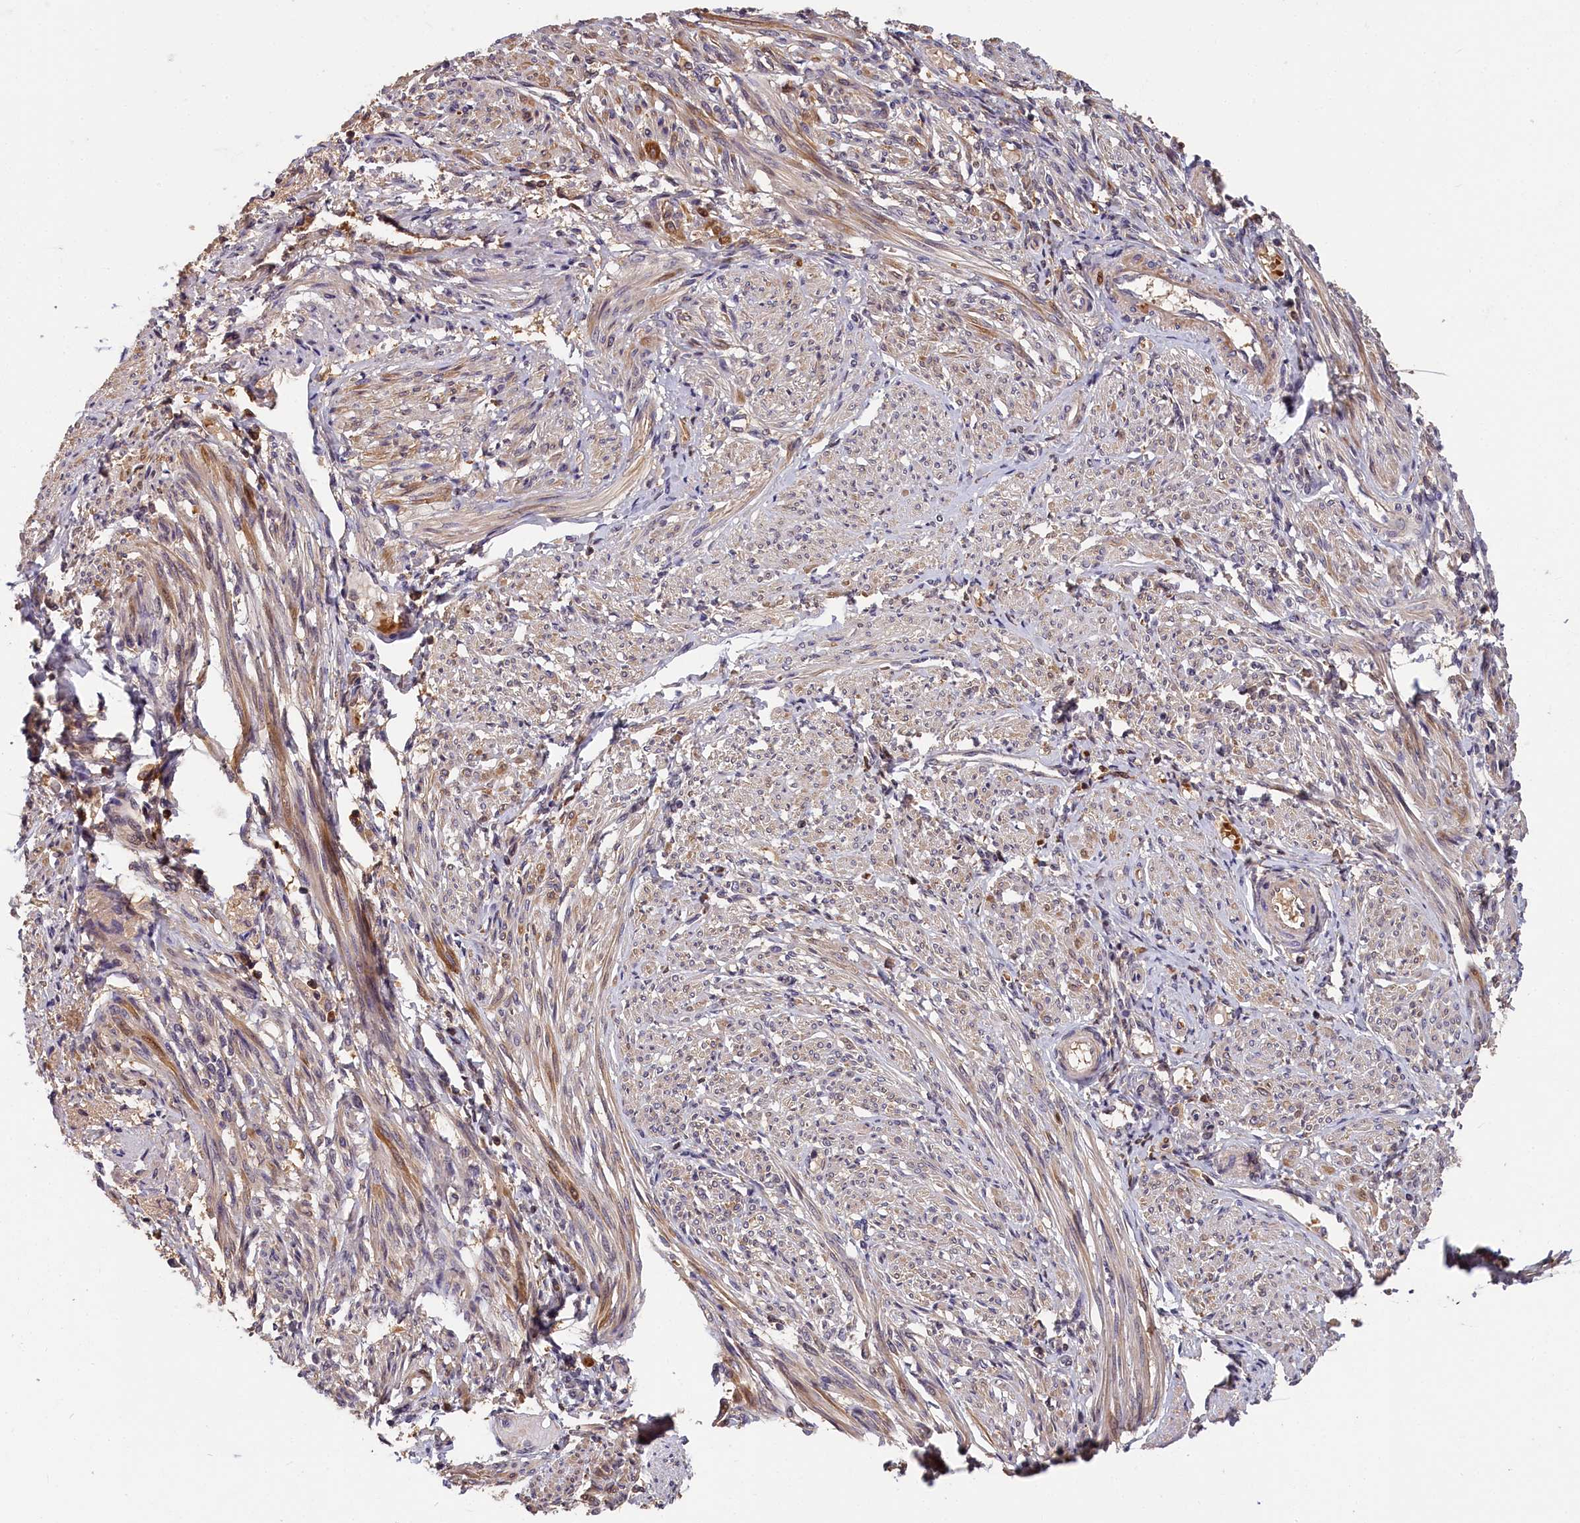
{"staining": {"intensity": "moderate", "quantity": ">75%", "location": "cytoplasmic/membranous"}, "tissue": "smooth muscle", "cell_type": "Smooth muscle cells", "image_type": "normal", "snomed": [{"axis": "morphology", "description": "Normal tissue, NOS"}, {"axis": "topography", "description": "Smooth muscle"}], "caption": "An image of smooth muscle stained for a protein reveals moderate cytoplasmic/membranous brown staining in smooth muscle cells.", "gene": "ITIH1", "patient": {"sex": "female", "age": 39}}